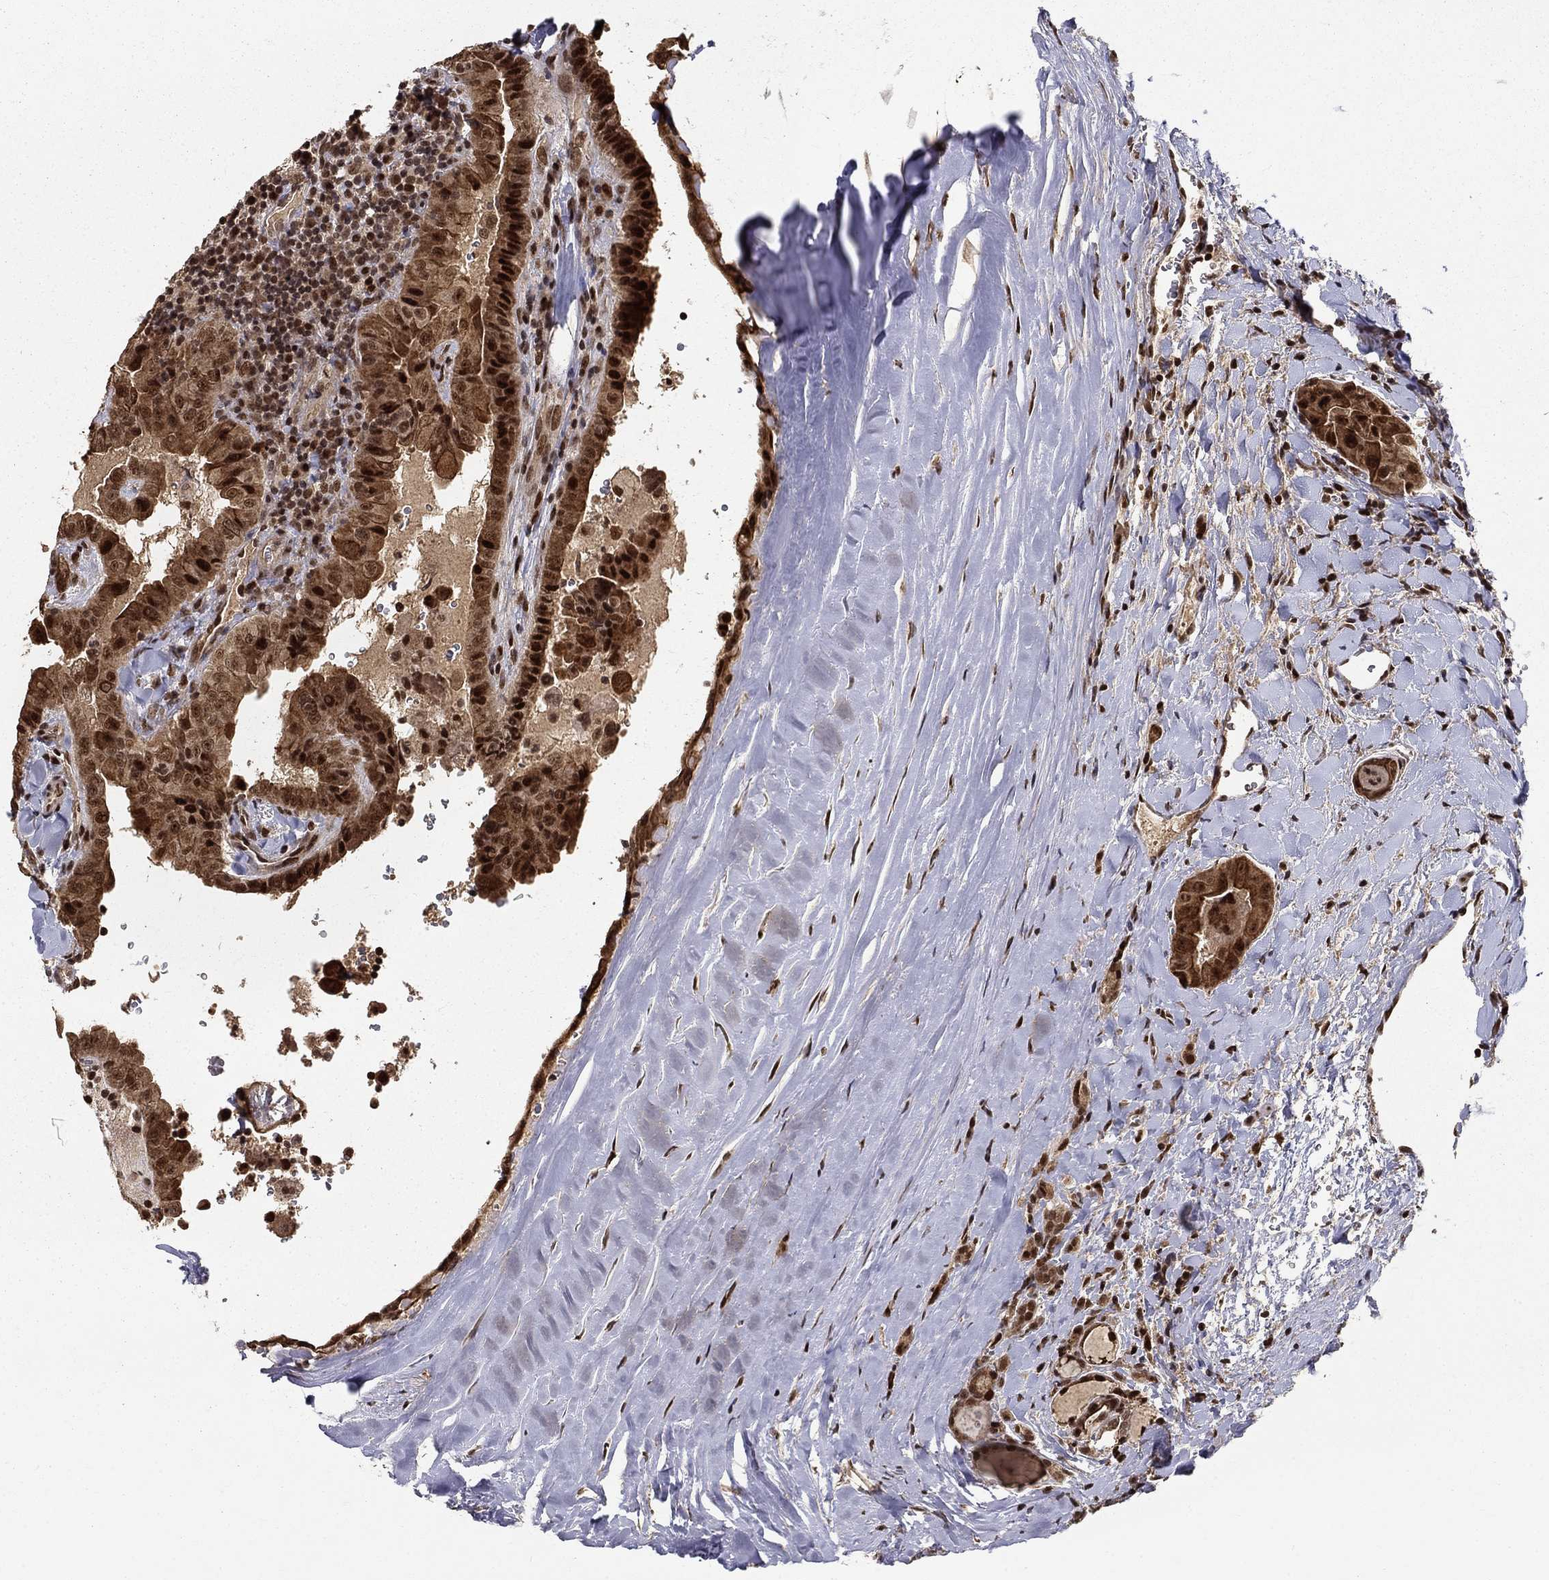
{"staining": {"intensity": "strong", "quantity": ">75%", "location": "cytoplasmic/membranous,nuclear"}, "tissue": "thyroid cancer", "cell_type": "Tumor cells", "image_type": "cancer", "snomed": [{"axis": "morphology", "description": "Papillary adenocarcinoma, NOS"}, {"axis": "topography", "description": "Thyroid gland"}], "caption": "Immunohistochemistry (IHC) (DAB) staining of human thyroid papillary adenocarcinoma displays strong cytoplasmic/membranous and nuclear protein staining in approximately >75% of tumor cells.", "gene": "CDCA7L", "patient": {"sex": "female", "age": 37}}